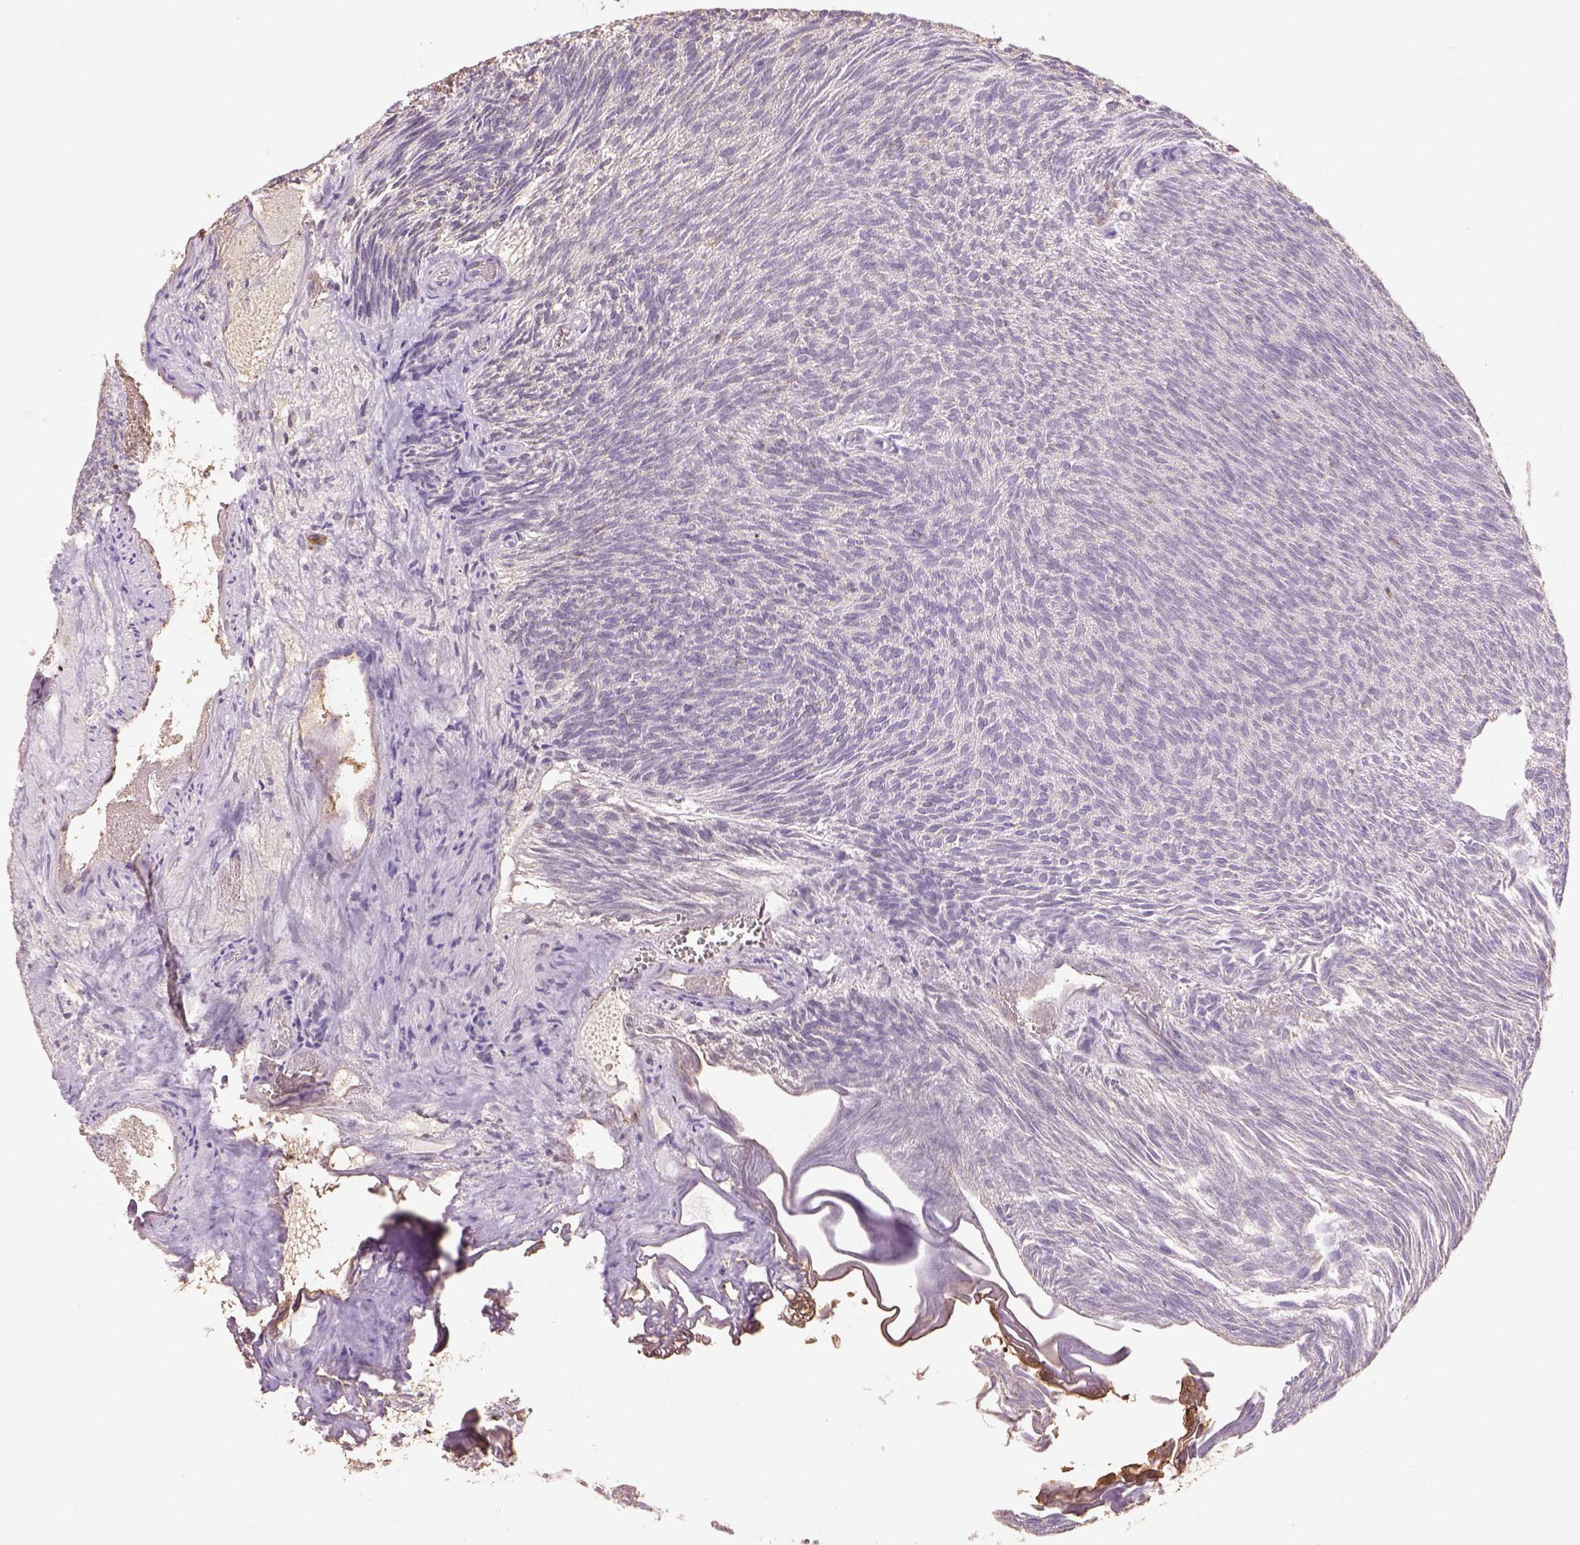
{"staining": {"intensity": "negative", "quantity": "none", "location": "none"}, "tissue": "urothelial cancer", "cell_type": "Tumor cells", "image_type": "cancer", "snomed": [{"axis": "morphology", "description": "Urothelial carcinoma, Low grade"}, {"axis": "topography", "description": "Urinary bladder"}], "caption": "A high-resolution micrograph shows immunohistochemistry staining of urothelial cancer, which reveals no significant positivity in tumor cells. Brightfield microscopy of IHC stained with DAB (brown) and hematoxylin (blue), captured at high magnification.", "gene": "AP2B1", "patient": {"sex": "male", "age": 77}}